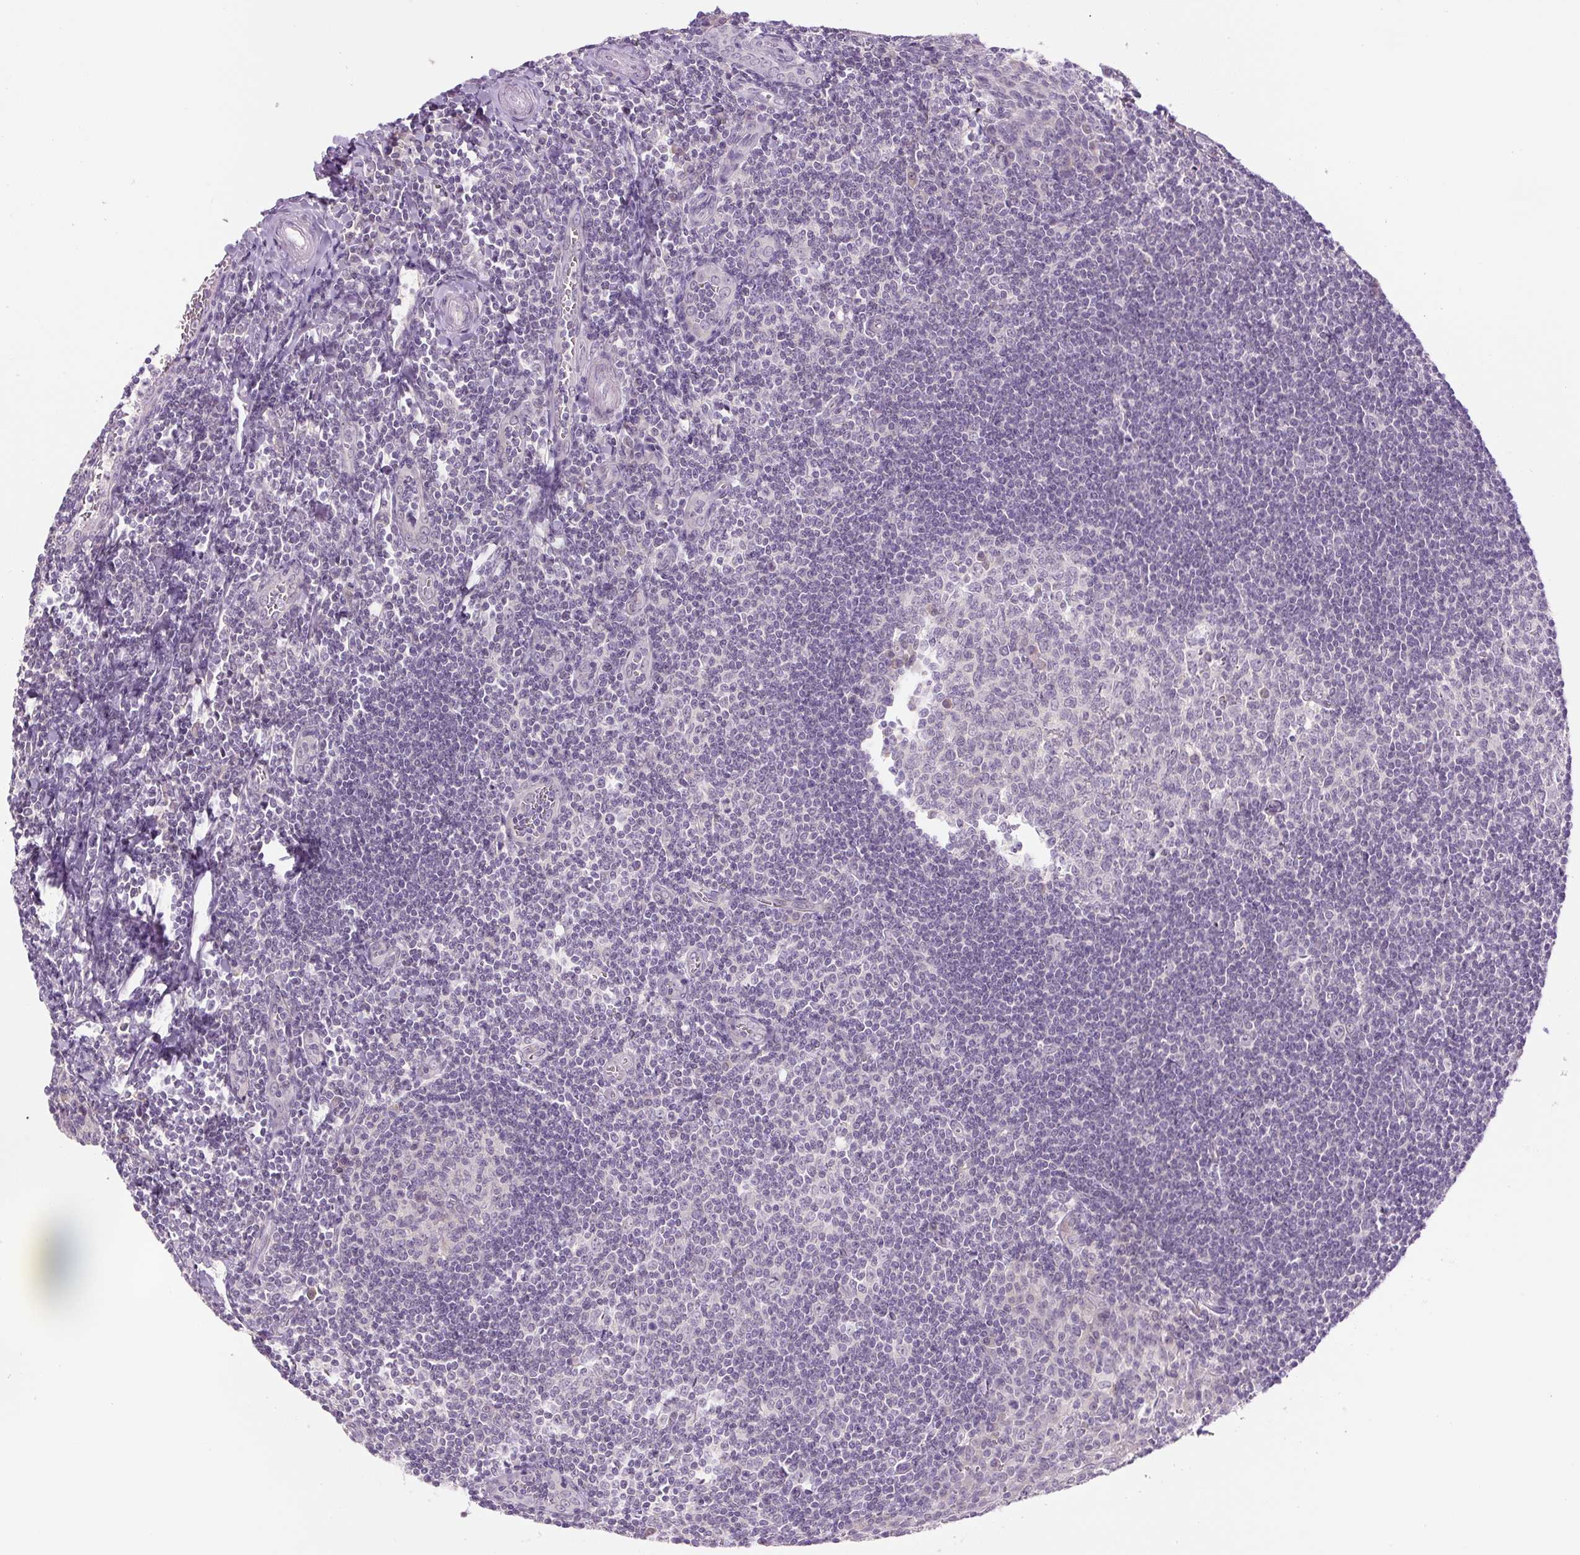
{"staining": {"intensity": "negative", "quantity": "none", "location": "none"}, "tissue": "tonsil", "cell_type": "Germinal center cells", "image_type": "normal", "snomed": [{"axis": "morphology", "description": "Normal tissue, NOS"}, {"axis": "topography", "description": "Tonsil"}], "caption": "DAB (3,3'-diaminobenzidine) immunohistochemical staining of unremarkable human tonsil shows no significant positivity in germinal center cells.", "gene": "FABP7", "patient": {"sex": "male", "age": 27}}